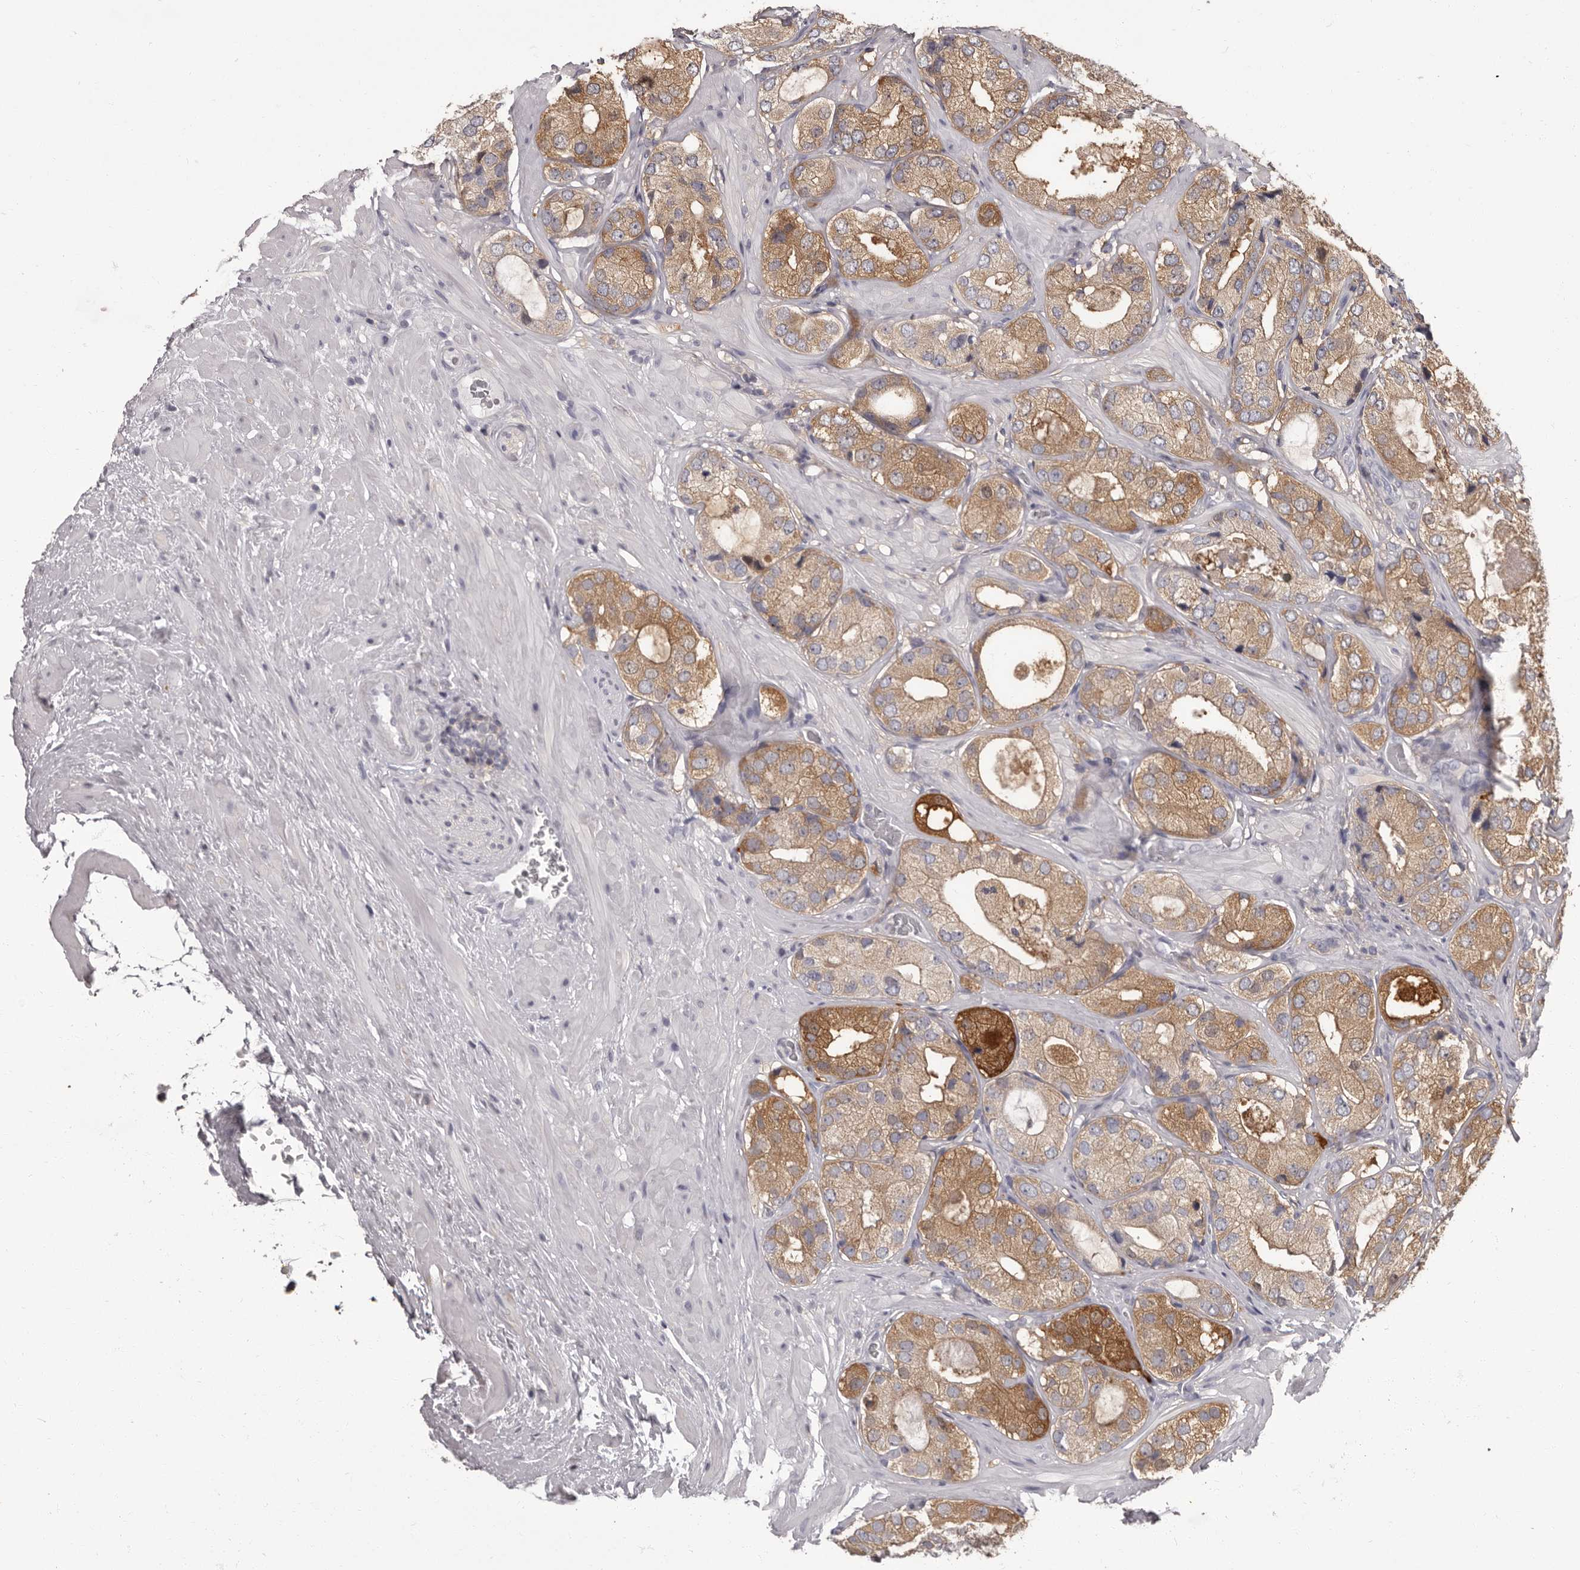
{"staining": {"intensity": "moderate", "quantity": "25%-75%", "location": "cytoplasmic/membranous"}, "tissue": "prostate cancer", "cell_type": "Tumor cells", "image_type": "cancer", "snomed": [{"axis": "morphology", "description": "Adenocarcinoma, High grade"}, {"axis": "topography", "description": "Prostate"}], "caption": "High-grade adenocarcinoma (prostate) stained for a protein reveals moderate cytoplasmic/membranous positivity in tumor cells.", "gene": "APEH", "patient": {"sex": "male", "age": 59}}